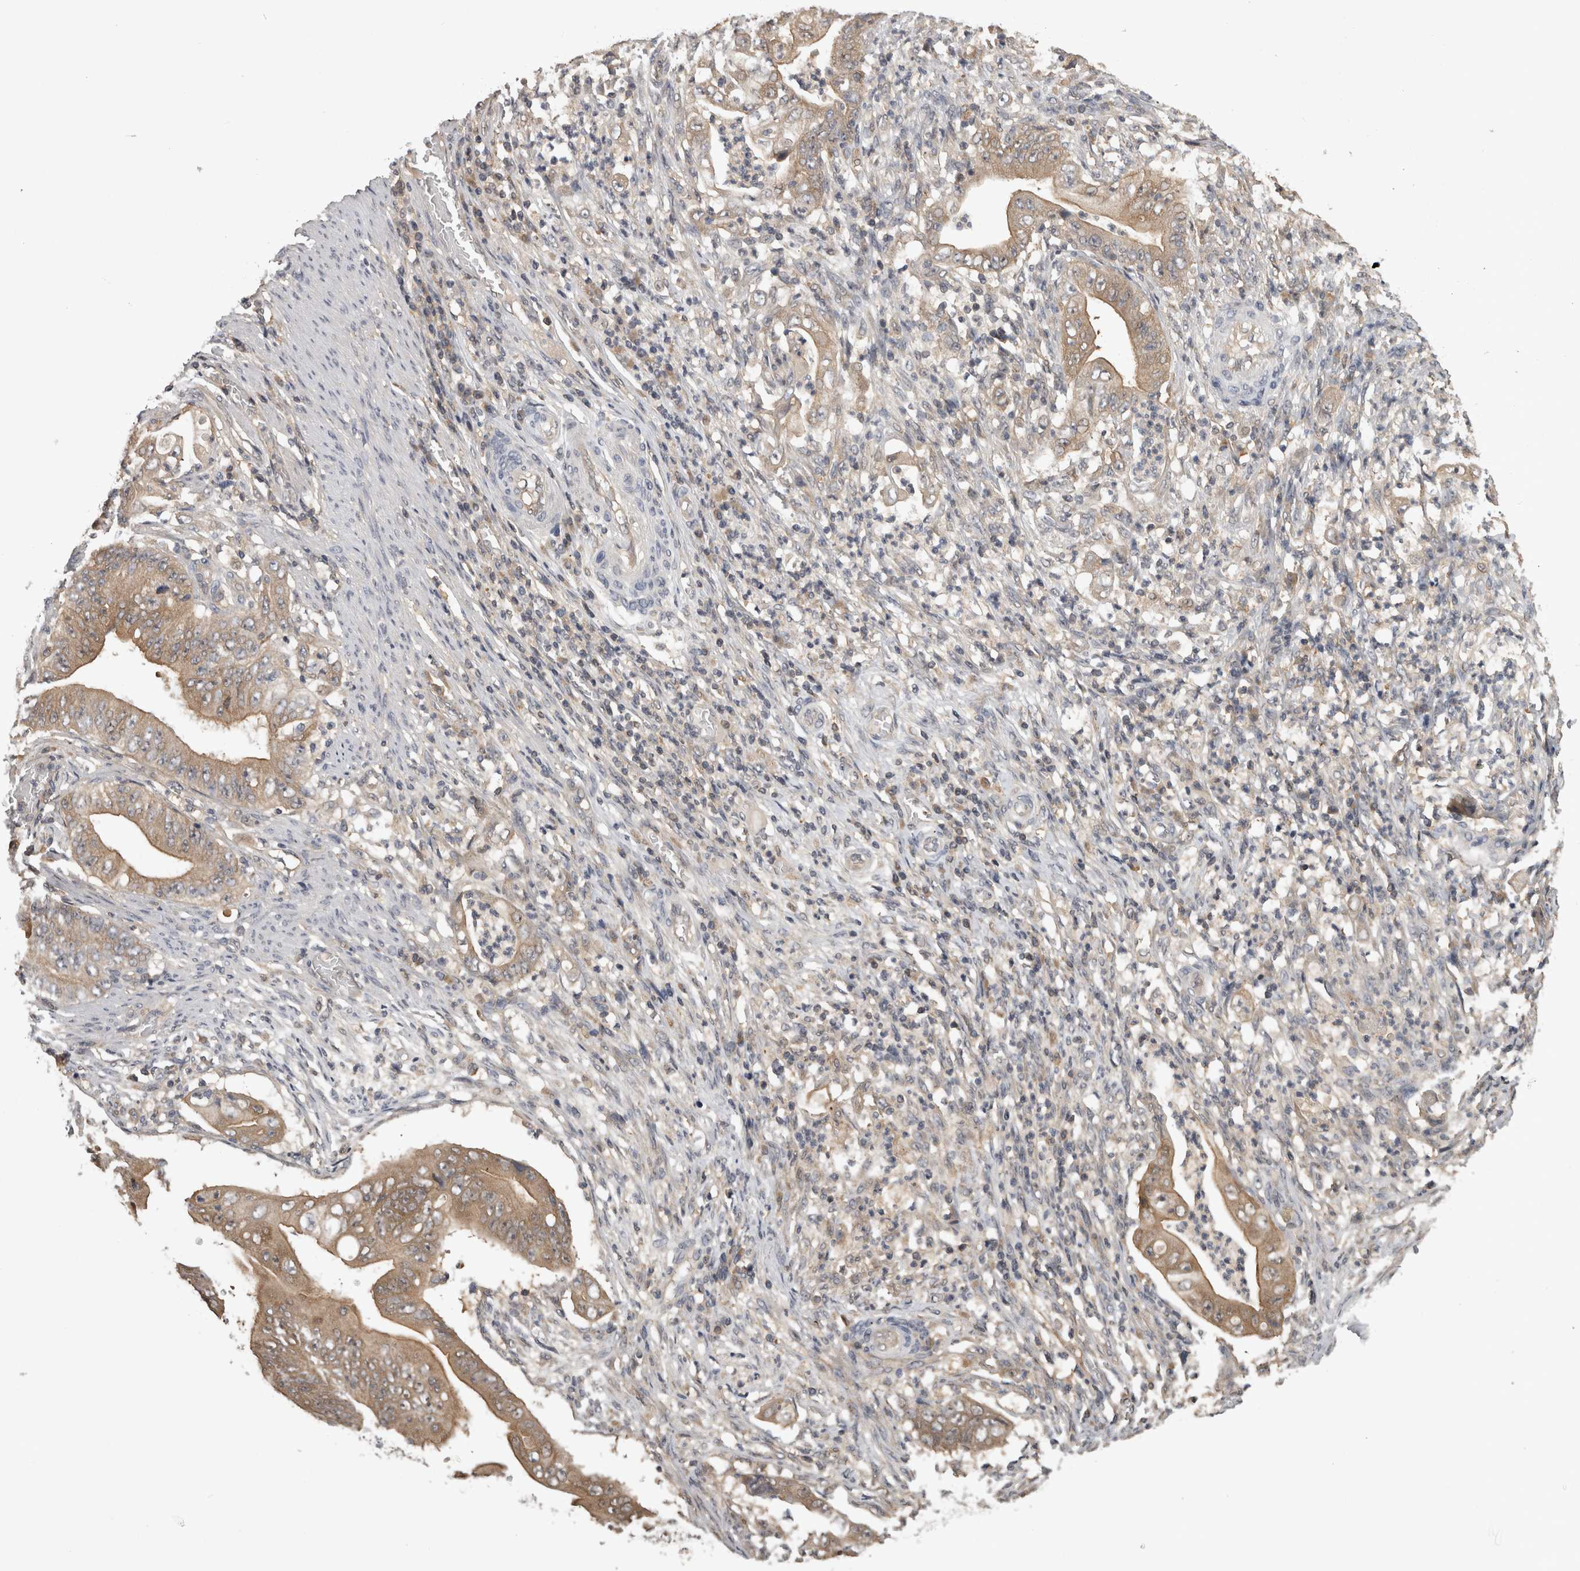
{"staining": {"intensity": "moderate", "quantity": ">75%", "location": "cytoplasmic/membranous"}, "tissue": "stomach cancer", "cell_type": "Tumor cells", "image_type": "cancer", "snomed": [{"axis": "morphology", "description": "Adenocarcinoma, NOS"}, {"axis": "topography", "description": "Stomach"}], "caption": "Immunohistochemistry (IHC) of human adenocarcinoma (stomach) reveals medium levels of moderate cytoplasmic/membranous staining in about >75% of tumor cells.", "gene": "APRT", "patient": {"sex": "female", "age": 73}}